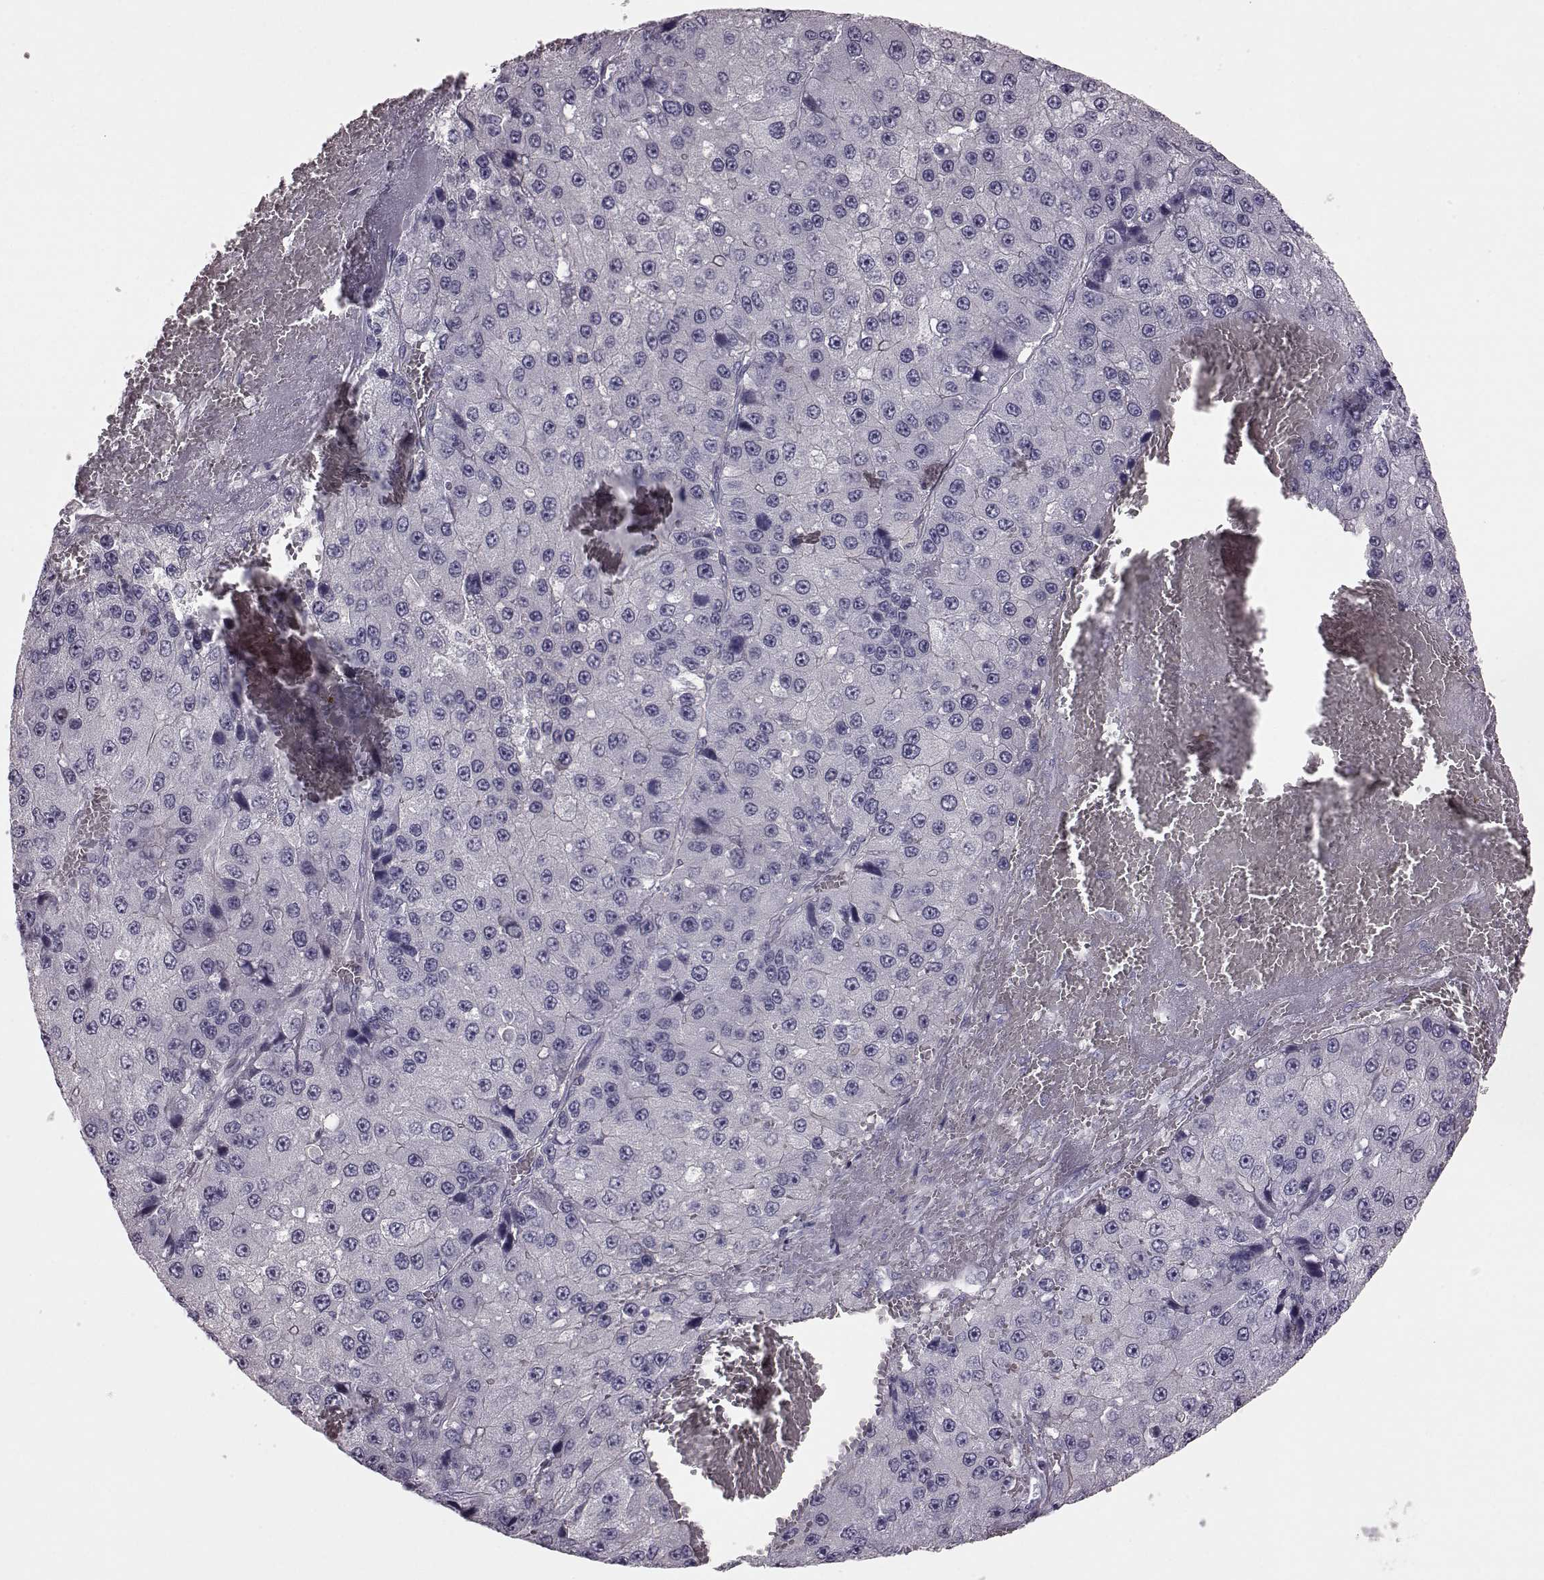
{"staining": {"intensity": "negative", "quantity": "none", "location": "none"}, "tissue": "liver cancer", "cell_type": "Tumor cells", "image_type": "cancer", "snomed": [{"axis": "morphology", "description": "Carcinoma, Hepatocellular, NOS"}, {"axis": "topography", "description": "Liver"}], "caption": "Immunohistochemical staining of human hepatocellular carcinoma (liver) displays no significant expression in tumor cells.", "gene": "SNTG1", "patient": {"sex": "female", "age": 73}}